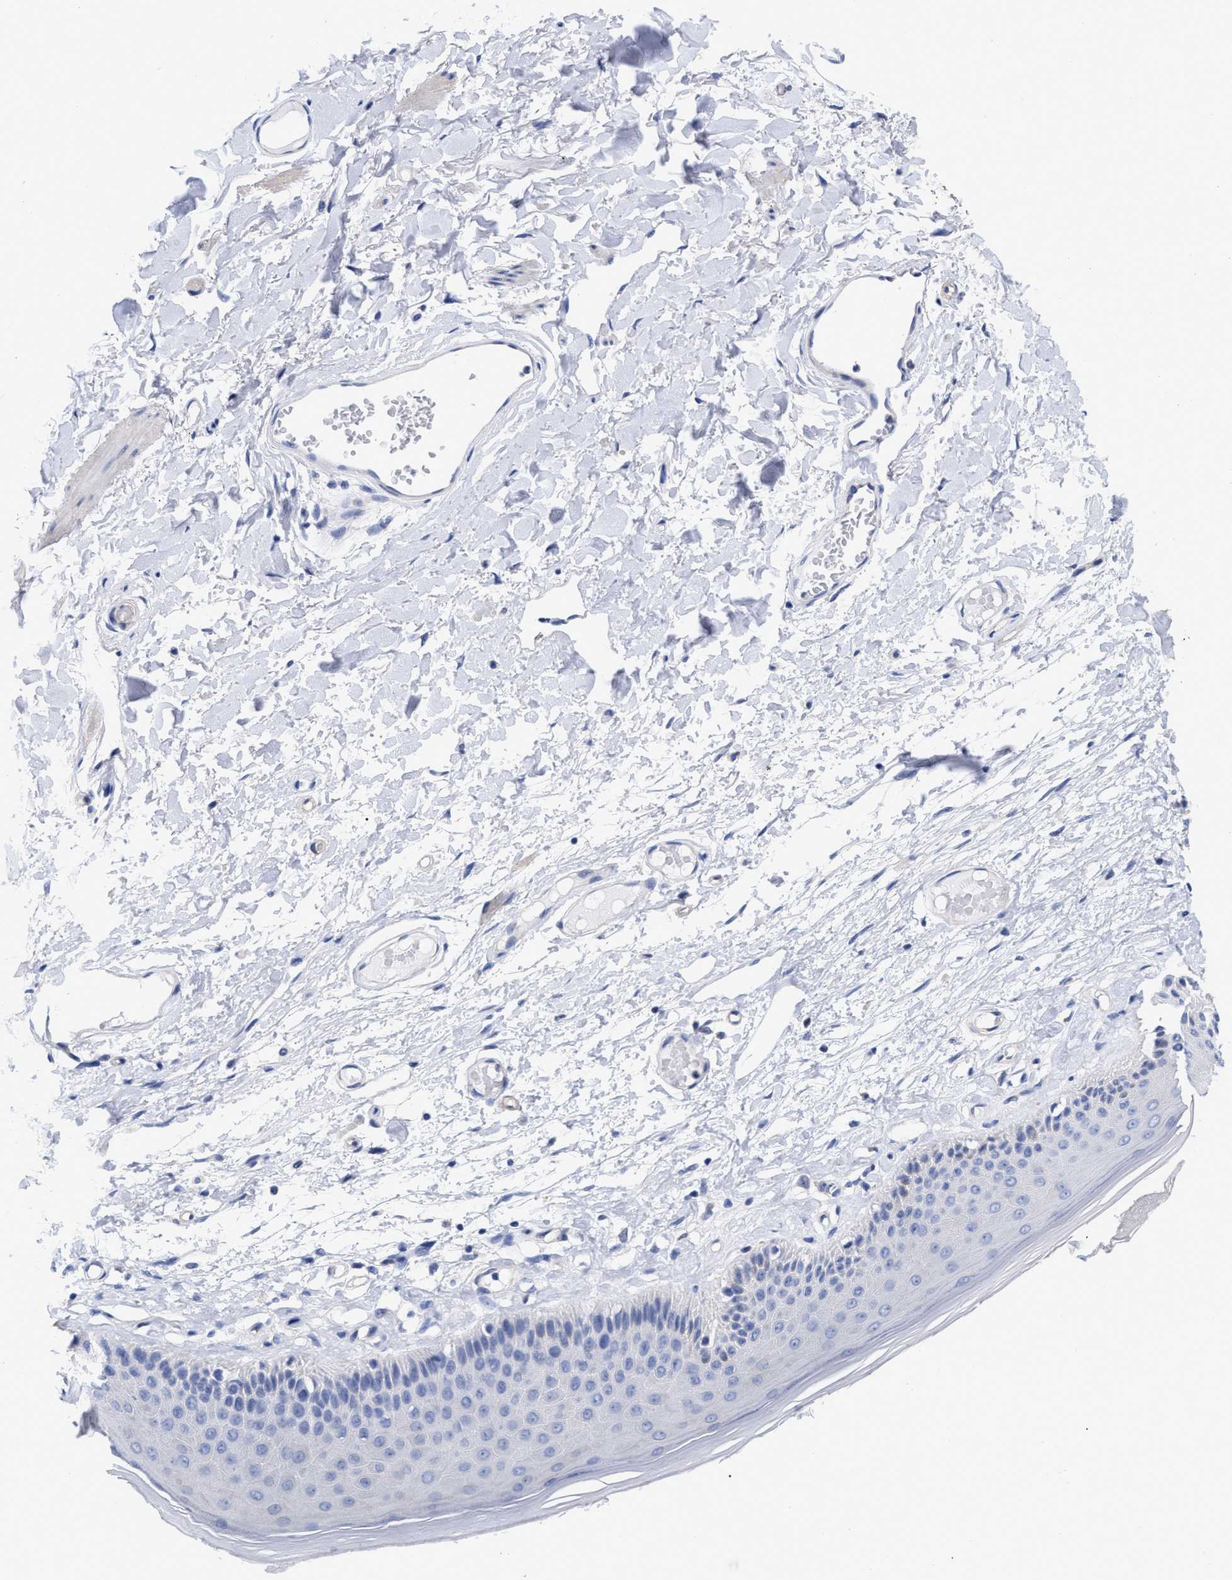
{"staining": {"intensity": "weak", "quantity": "<25%", "location": "cytoplasmic/membranous"}, "tissue": "skin", "cell_type": "Epidermal cells", "image_type": "normal", "snomed": [{"axis": "morphology", "description": "Normal tissue, NOS"}, {"axis": "topography", "description": "Vulva"}], "caption": "Immunohistochemistry (IHC) photomicrograph of benign skin: human skin stained with DAB (3,3'-diaminobenzidine) reveals no significant protein staining in epidermal cells. Nuclei are stained in blue.", "gene": "IRAG2", "patient": {"sex": "female", "age": 73}}